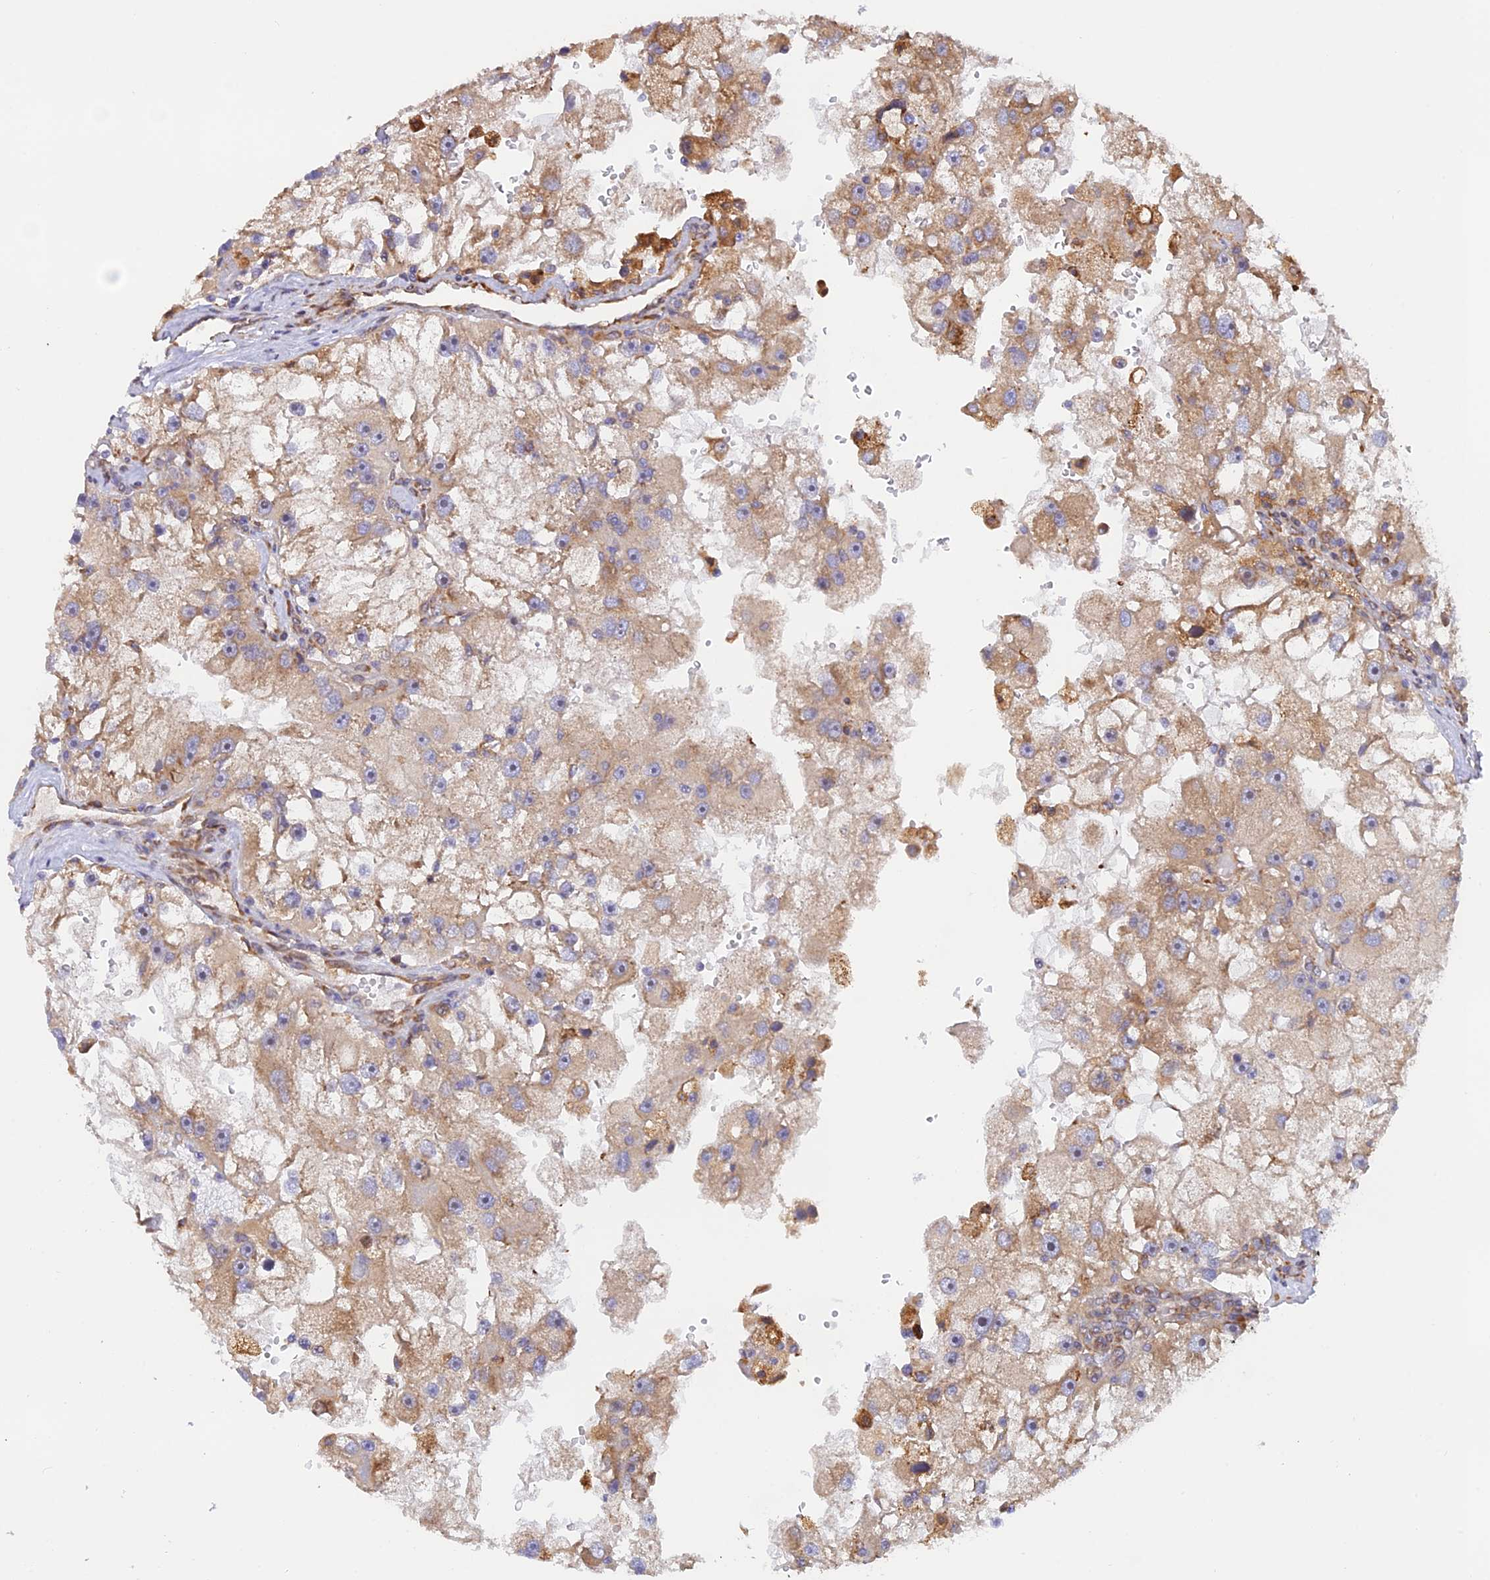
{"staining": {"intensity": "moderate", "quantity": ">75%", "location": "cytoplasmic/membranous"}, "tissue": "renal cancer", "cell_type": "Tumor cells", "image_type": "cancer", "snomed": [{"axis": "morphology", "description": "Adenocarcinoma, NOS"}, {"axis": "topography", "description": "Kidney"}], "caption": "IHC of adenocarcinoma (renal) exhibits medium levels of moderate cytoplasmic/membranous positivity in about >75% of tumor cells.", "gene": "RPL5", "patient": {"sex": "male", "age": 63}}